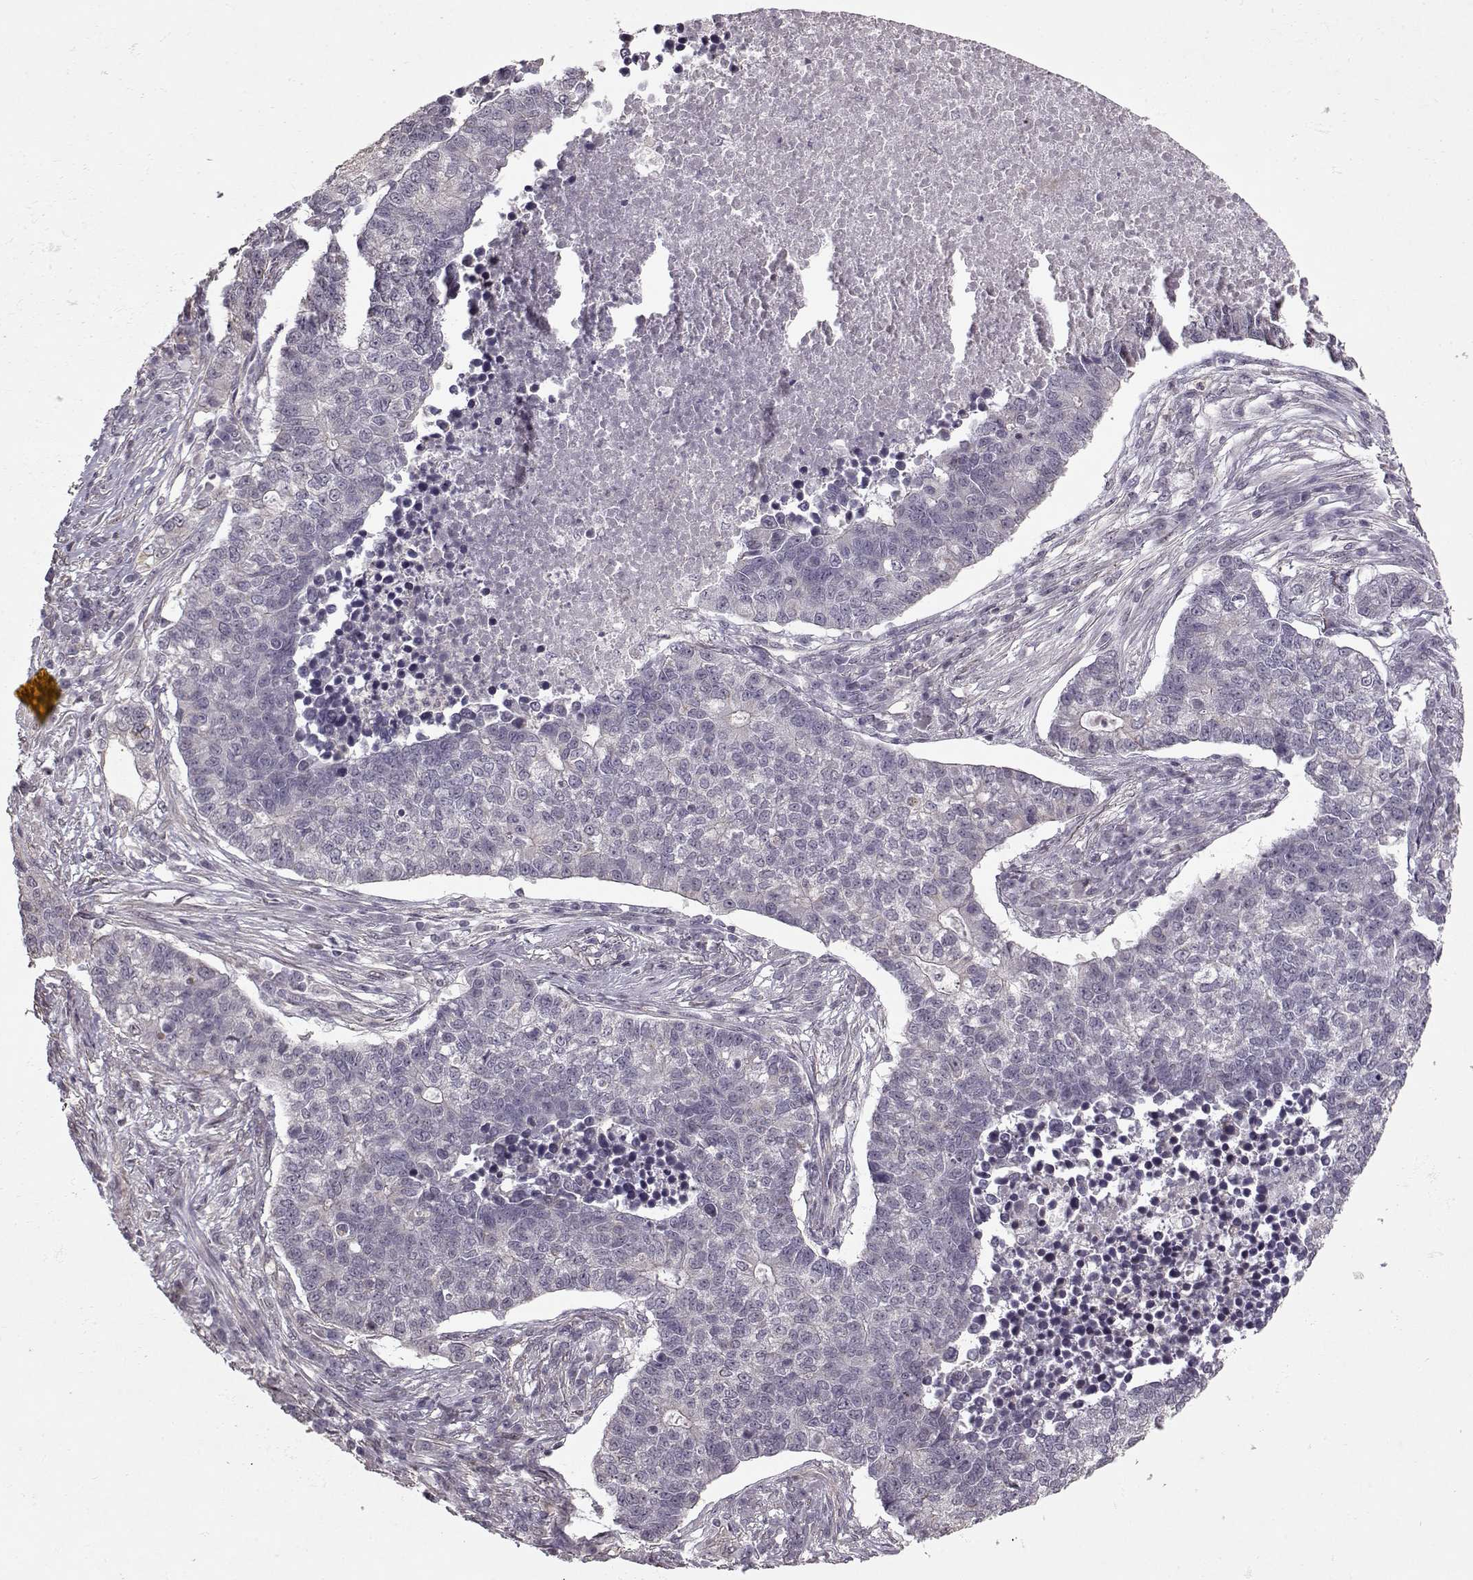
{"staining": {"intensity": "negative", "quantity": "none", "location": "none"}, "tissue": "lung cancer", "cell_type": "Tumor cells", "image_type": "cancer", "snomed": [{"axis": "morphology", "description": "Adenocarcinoma, NOS"}, {"axis": "topography", "description": "Lung"}], "caption": "Human lung cancer (adenocarcinoma) stained for a protein using immunohistochemistry (IHC) reveals no expression in tumor cells.", "gene": "KRT9", "patient": {"sex": "male", "age": 57}}